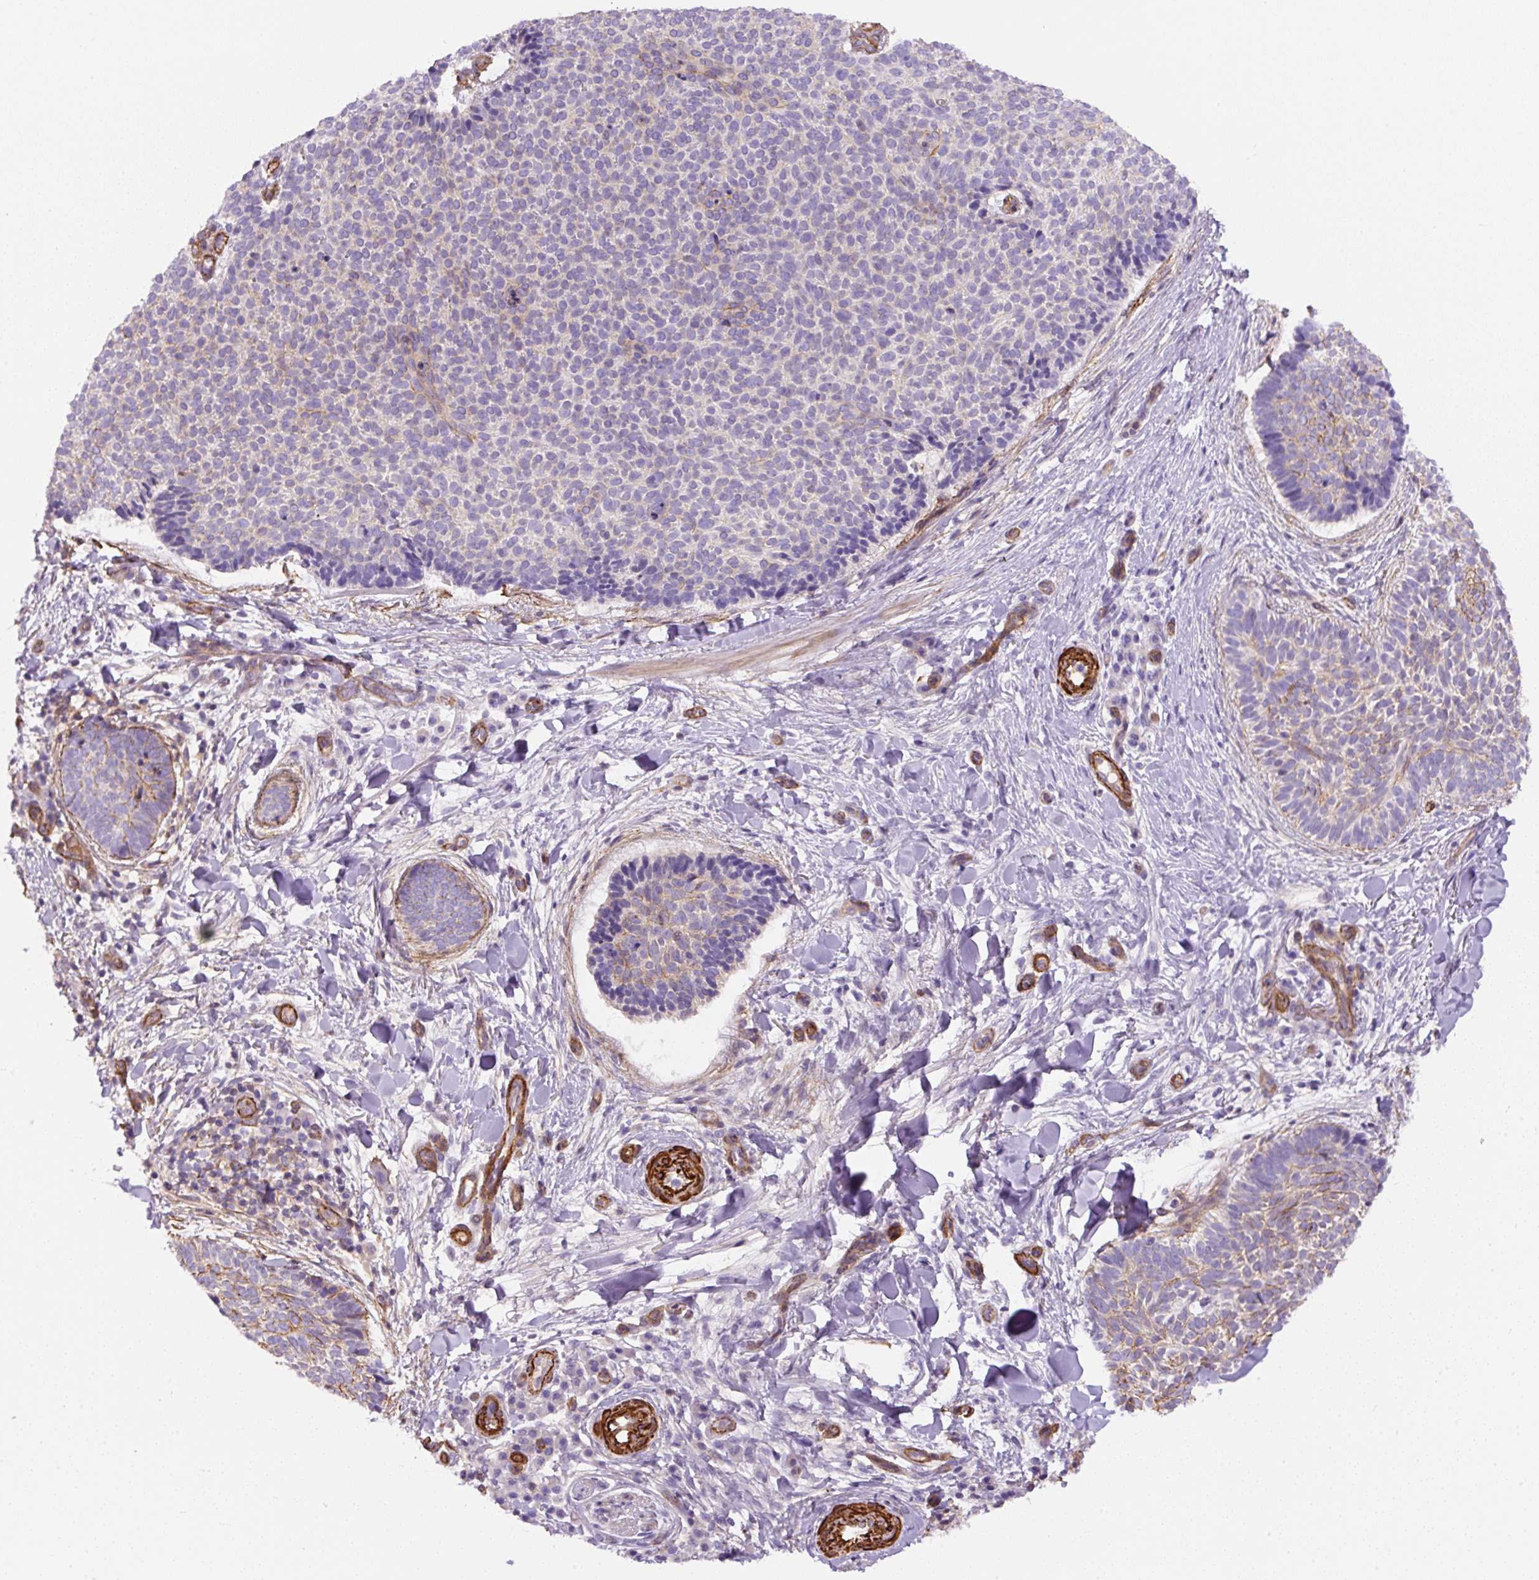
{"staining": {"intensity": "negative", "quantity": "none", "location": "none"}, "tissue": "skin cancer", "cell_type": "Tumor cells", "image_type": "cancer", "snomed": [{"axis": "morphology", "description": "Normal tissue, NOS"}, {"axis": "morphology", "description": "Basal cell carcinoma"}, {"axis": "topography", "description": "Skin"}], "caption": "Tumor cells show no significant expression in skin cancer. The staining is performed using DAB (3,3'-diaminobenzidine) brown chromogen with nuclei counter-stained in using hematoxylin.", "gene": "B3GALT5", "patient": {"sex": "male", "age": 50}}